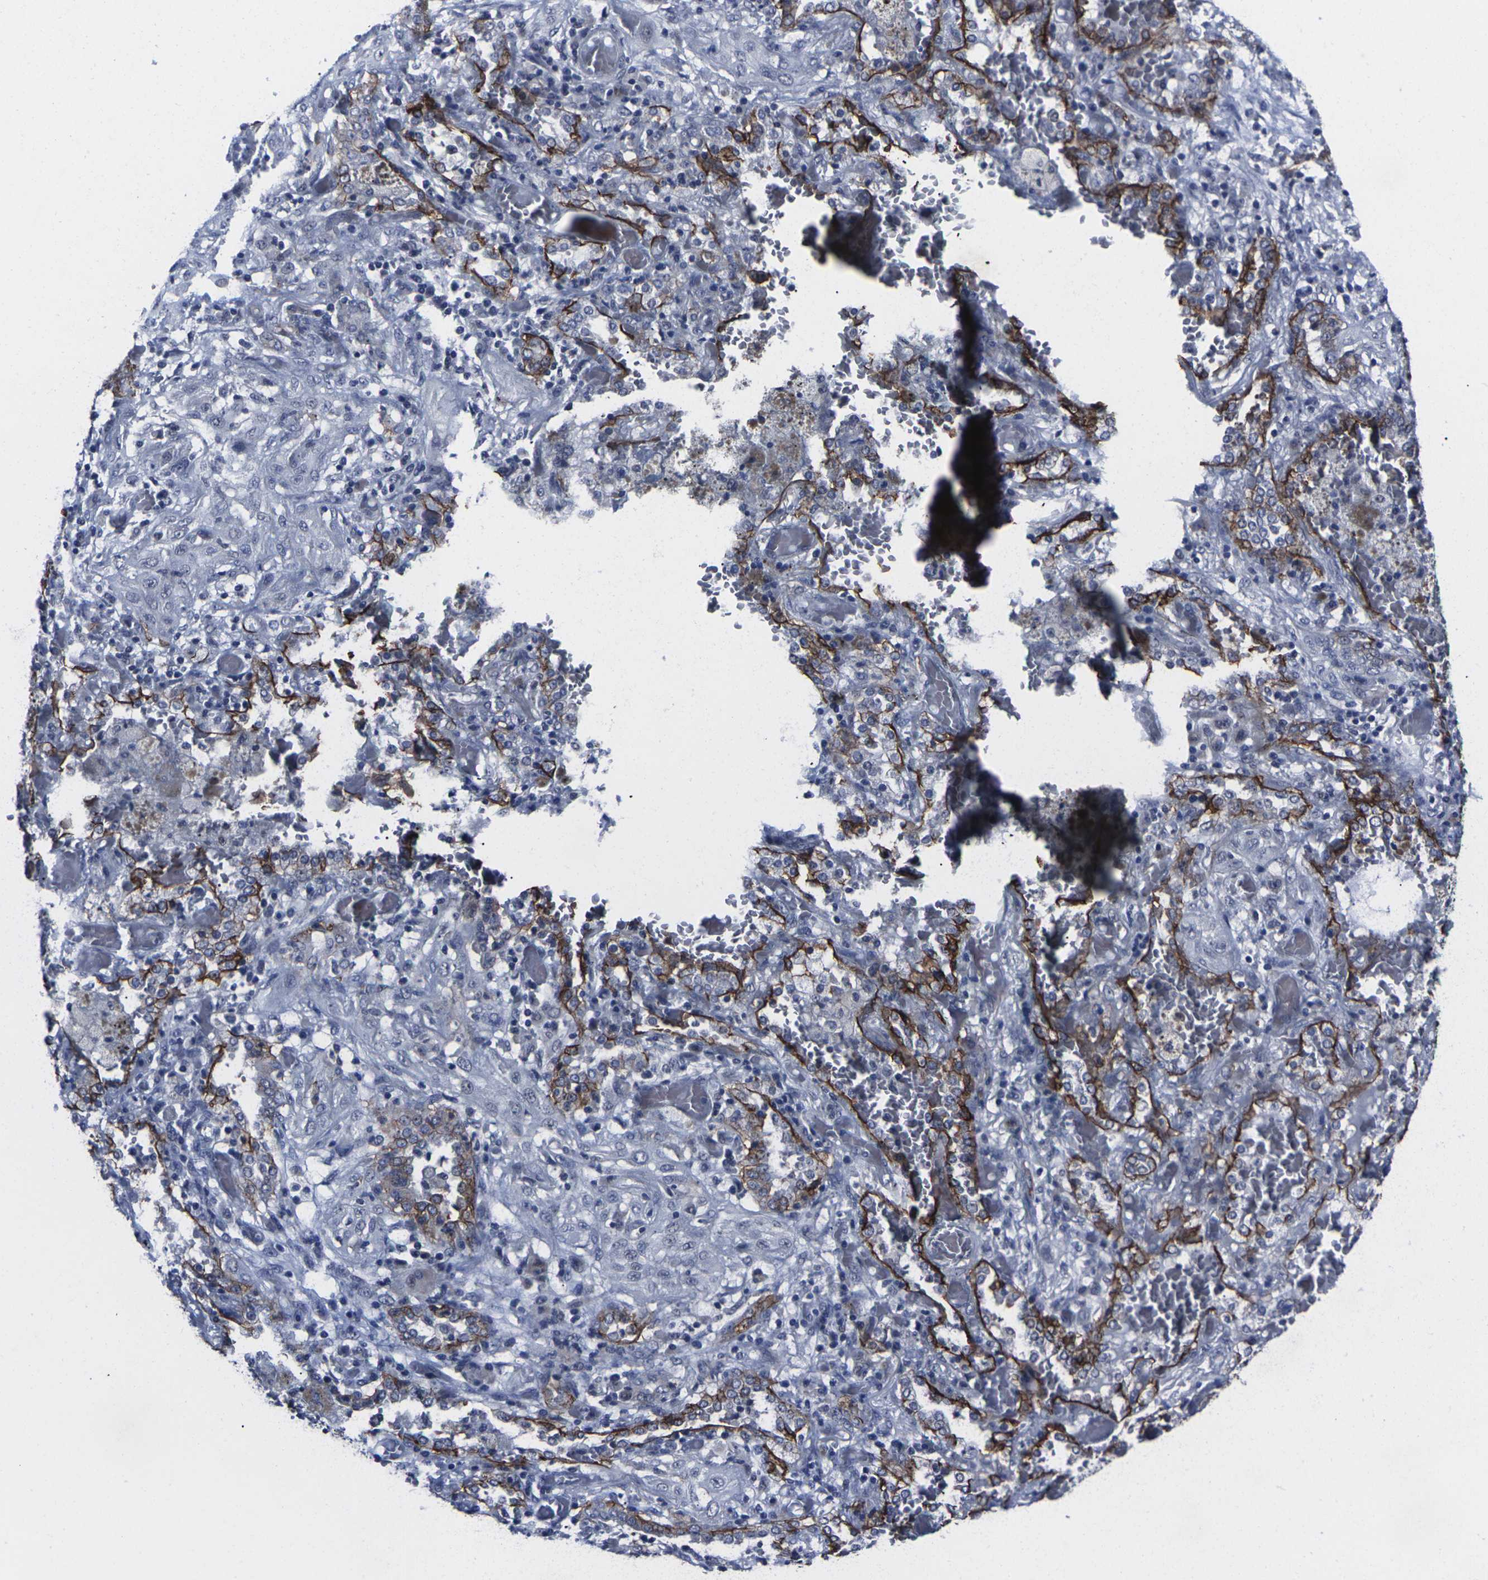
{"staining": {"intensity": "moderate", "quantity": "25%-75%", "location": "cytoplasmic/membranous"}, "tissue": "lung cancer", "cell_type": "Tumor cells", "image_type": "cancer", "snomed": [{"axis": "morphology", "description": "Squamous cell carcinoma, NOS"}, {"axis": "topography", "description": "Lung"}], "caption": "Moderate cytoplasmic/membranous protein positivity is present in approximately 25%-75% of tumor cells in lung cancer.", "gene": "MSANTD4", "patient": {"sex": "female", "age": 47}}